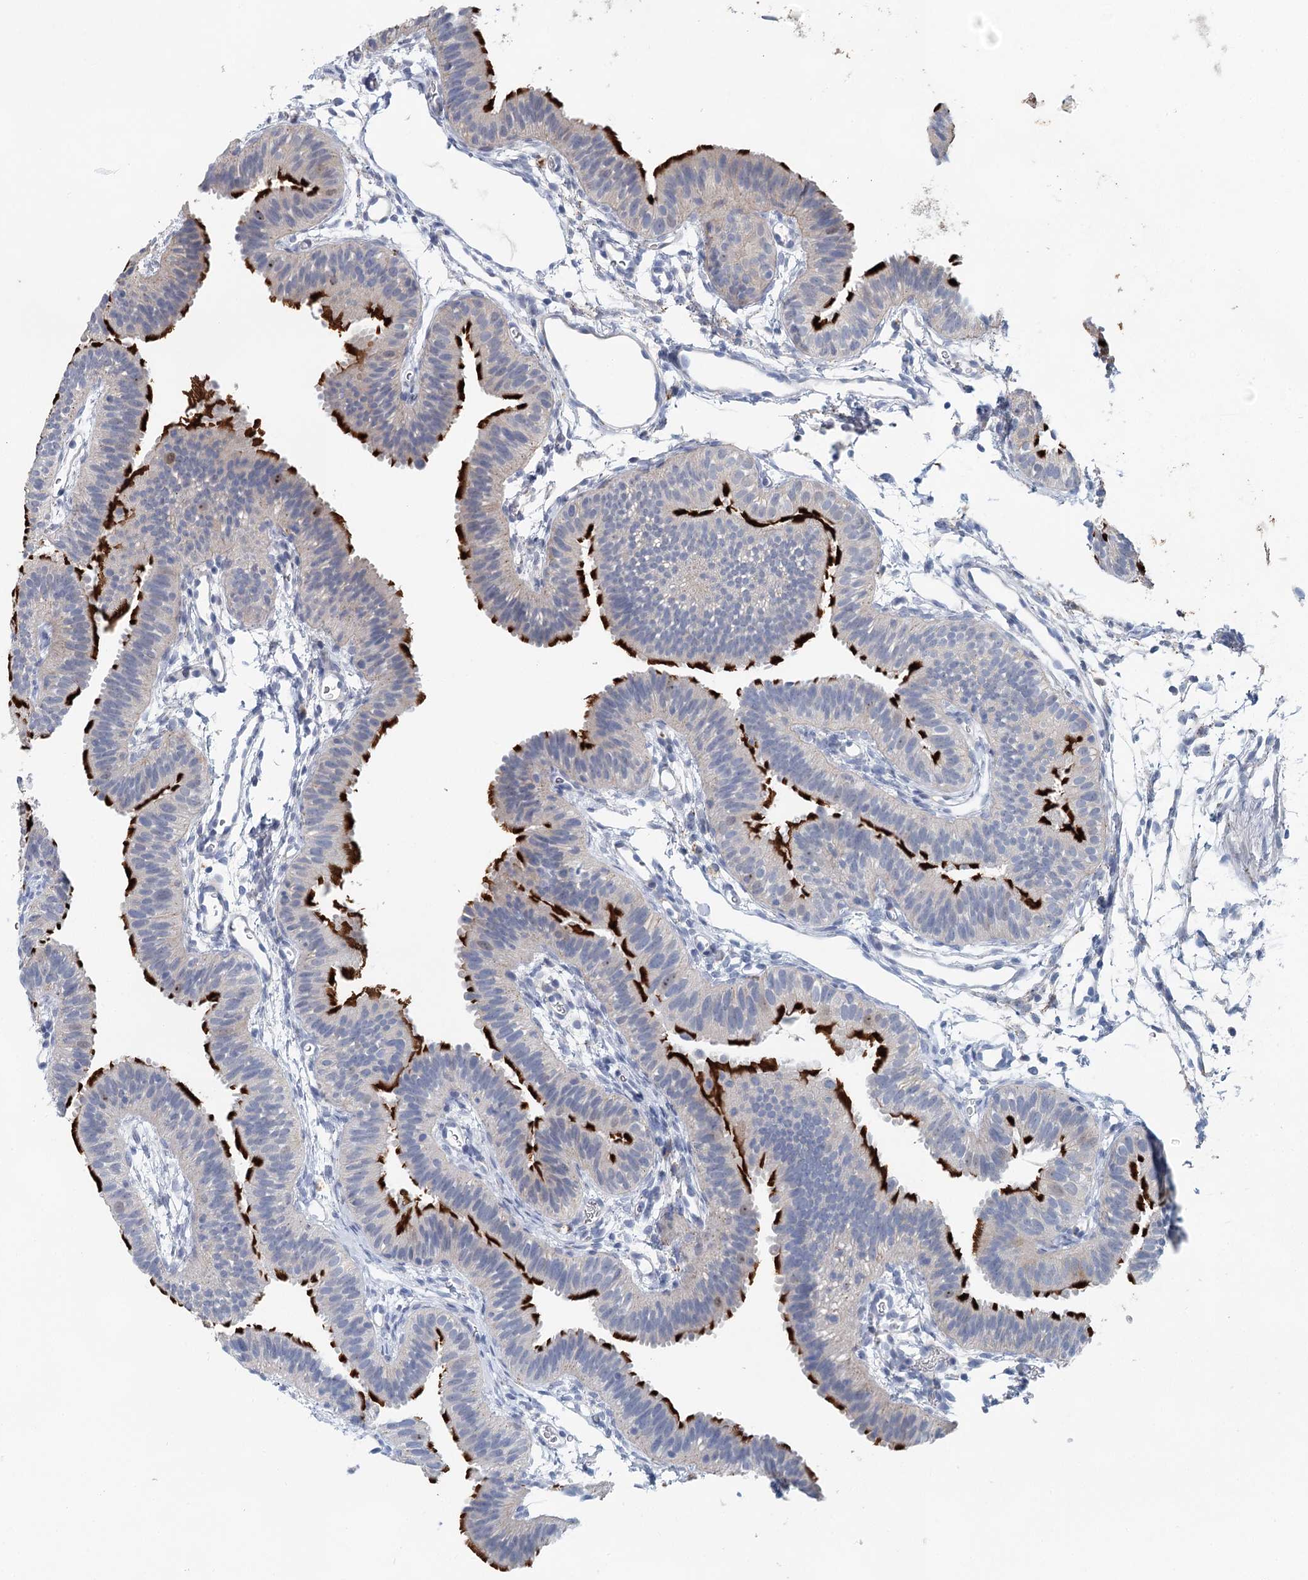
{"staining": {"intensity": "strong", "quantity": "25%-75%", "location": "cytoplasmic/membranous"}, "tissue": "fallopian tube", "cell_type": "Glandular cells", "image_type": "normal", "snomed": [{"axis": "morphology", "description": "Normal tissue, NOS"}, {"axis": "topography", "description": "Fallopian tube"}], "caption": "Strong cytoplasmic/membranous protein staining is seen in approximately 25%-75% of glandular cells in fallopian tube. (Stains: DAB (3,3'-diaminobenzidine) in brown, nuclei in blue, Microscopy: brightfield microscopy at high magnification).", "gene": "SLC19A3", "patient": {"sex": "female", "age": 35}}